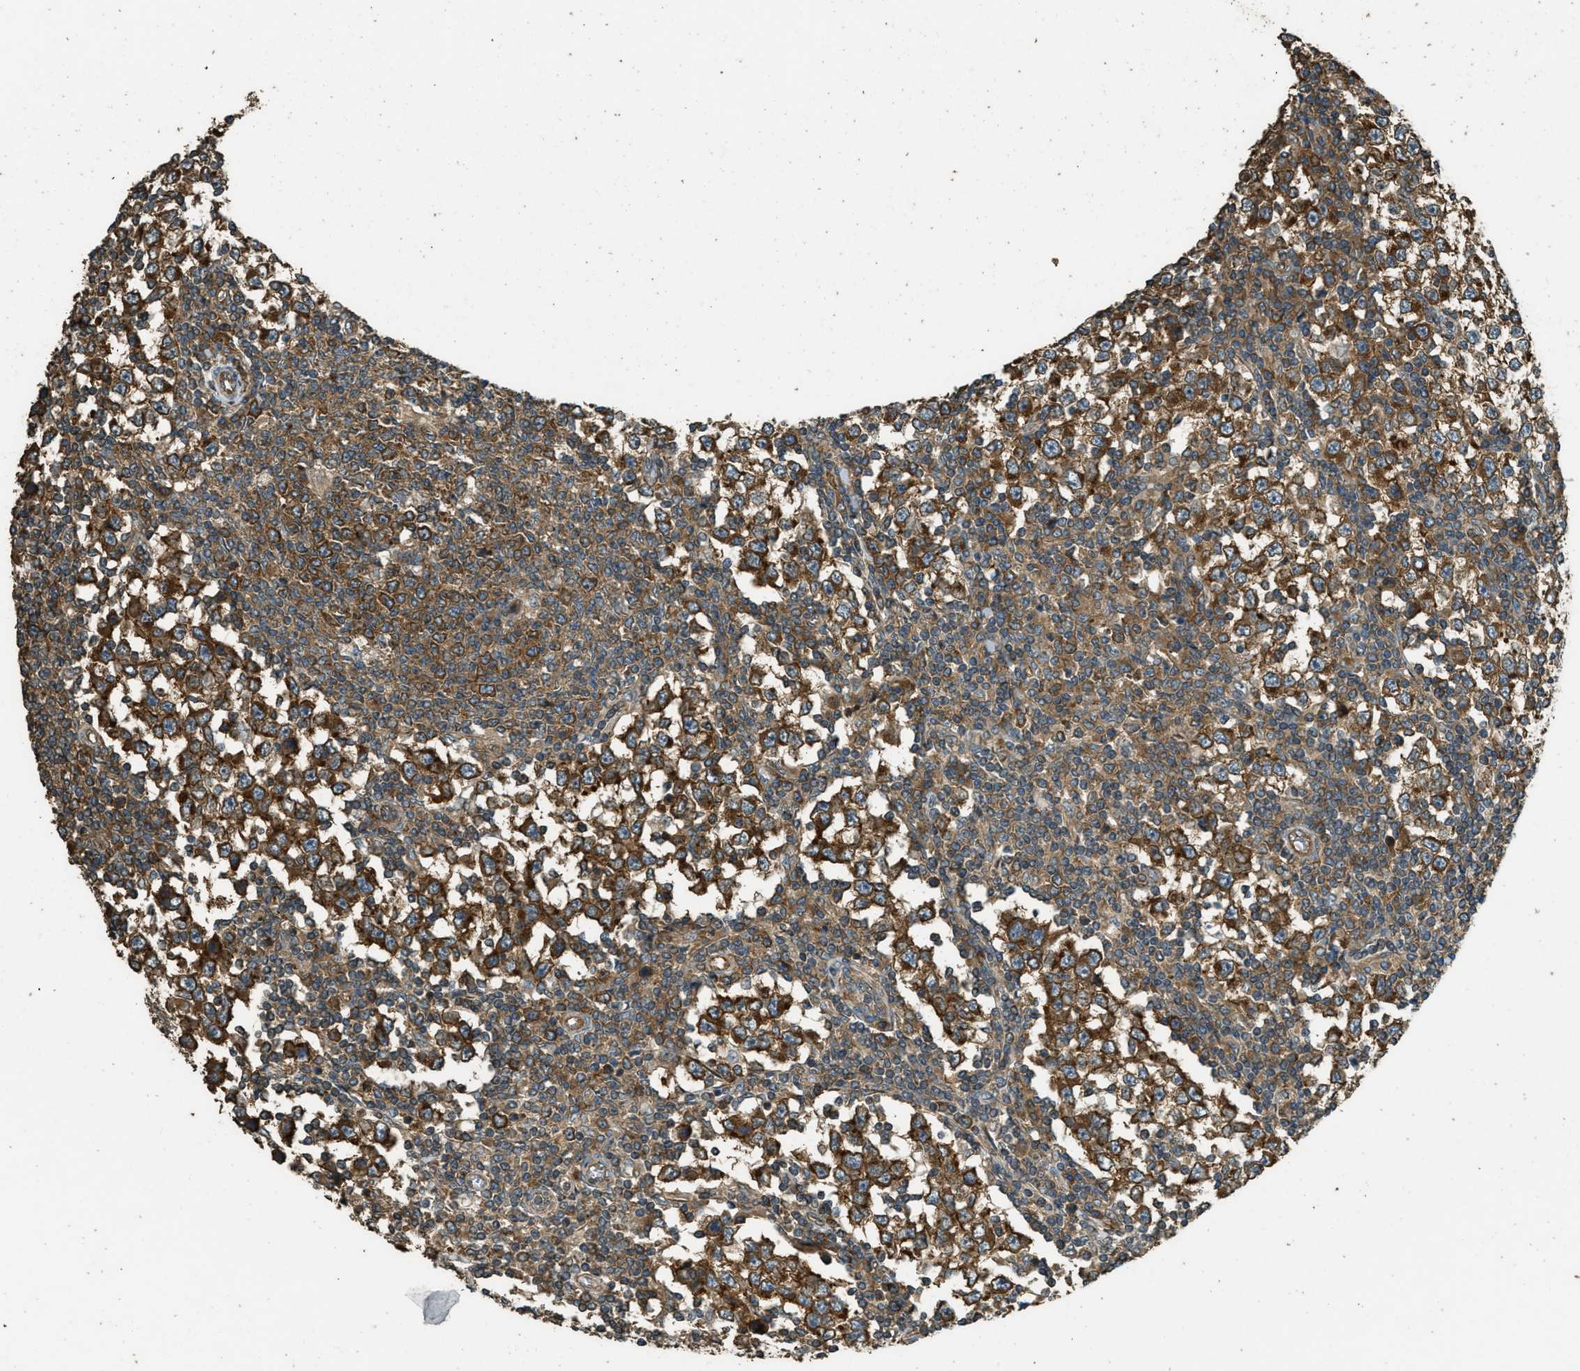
{"staining": {"intensity": "moderate", "quantity": ">75%", "location": "cytoplasmic/membranous"}, "tissue": "testis cancer", "cell_type": "Tumor cells", "image_type": "cancer", "snomed": [{"axis": "morphology", "description": "Seminoma, NOS"}, {"axis": "topography", "description": "Testis"}], "caption": "An image showing moderate cytoplasmic/membranous staining in about >75% of tumor cells in testis cancer, as visualized by brown immunohistochemical staining.", "gene": "MARS1", "patient": {"sex": "male", "age": 65}}